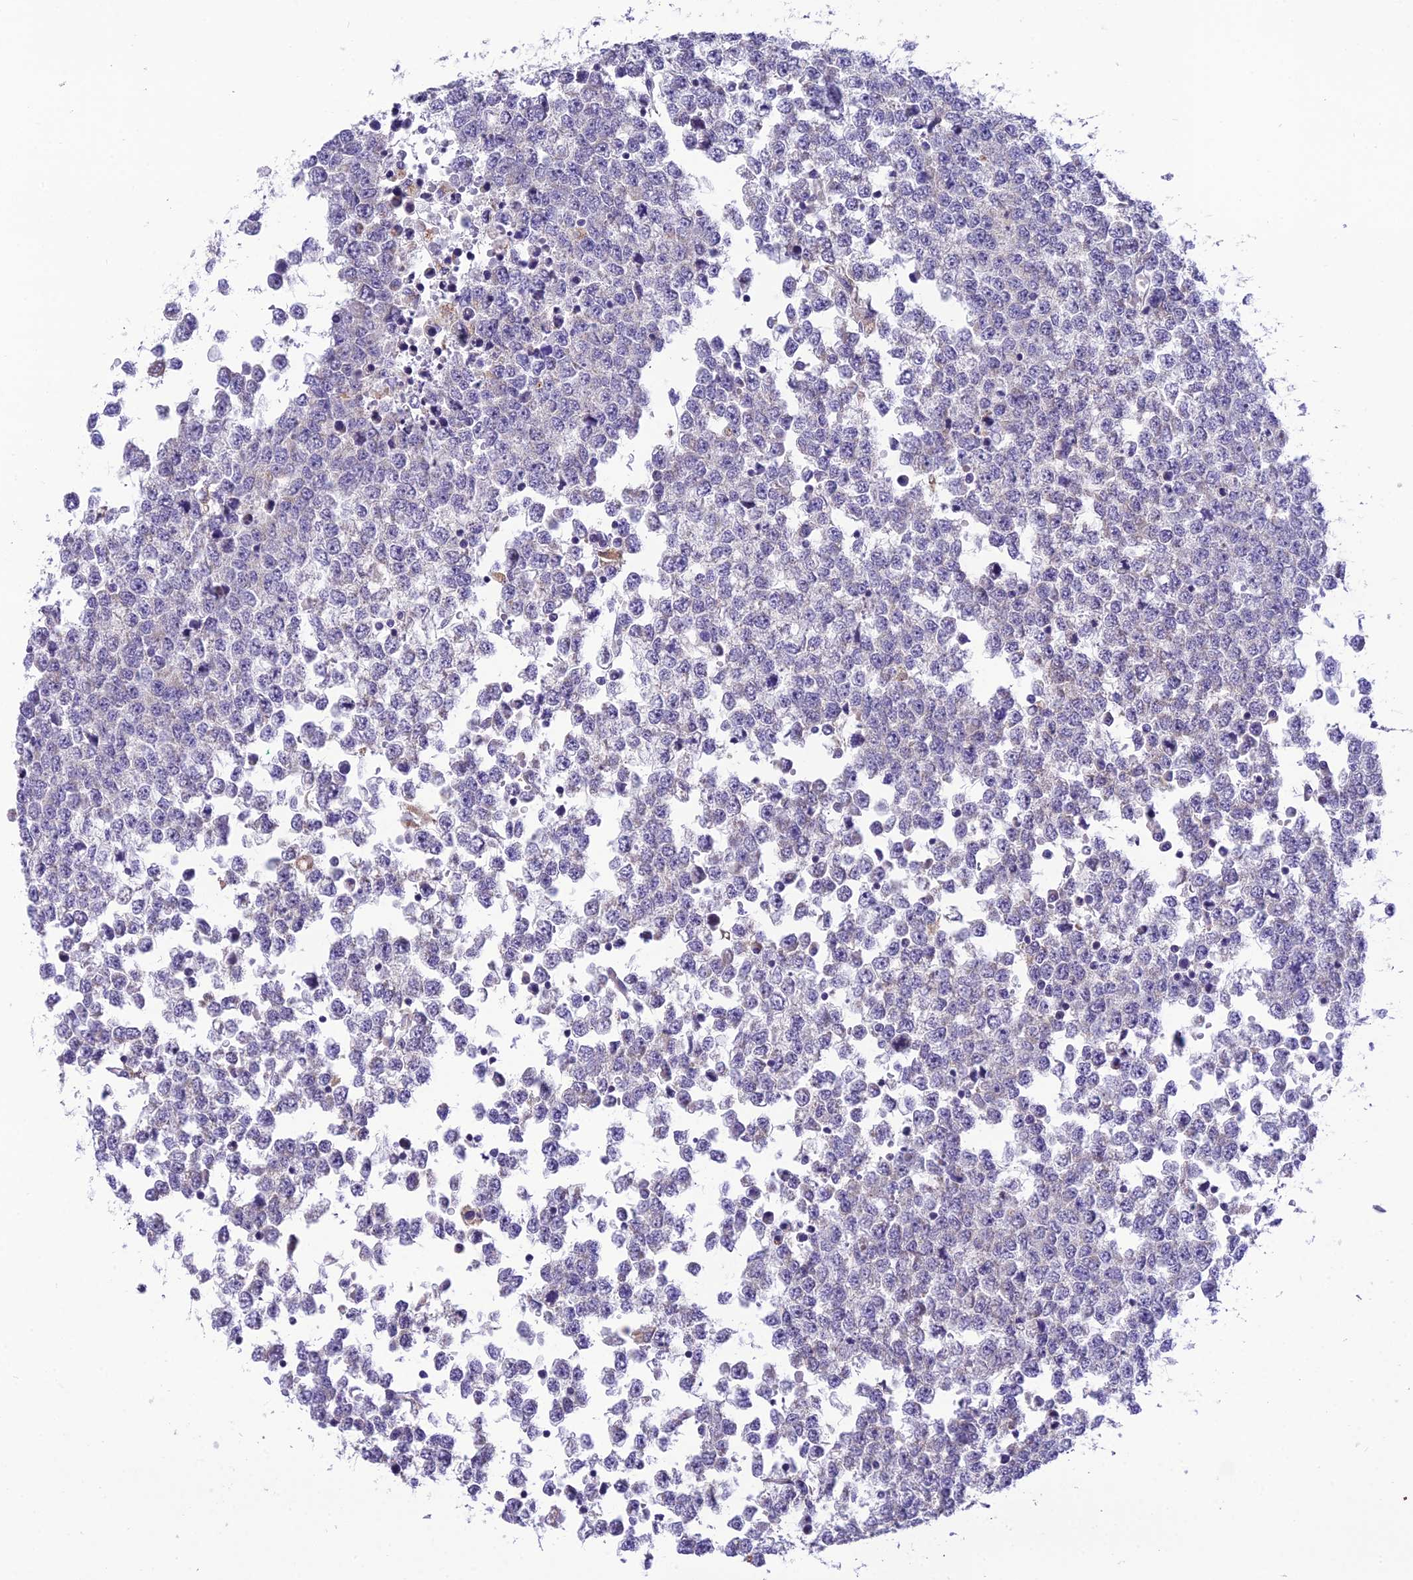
{"staining": {"intensity": "weak", "quantity": "<25%", "location": "cytoplasmic/membranous"}, "tissue": "testis cancer", "cell_type": "Tumor cells", "image_type": "cancer", "snomed": [{"axis": "morphology", "description": "Seminoma, NOS"}, {"axis": "topography", "description": "Testis"}], "caption": "Tumor cells are negative for brown protein staining in testis cancer (seminoma).", "gene": "MIIP", "patient": {"sex": "male", "age": 65}}